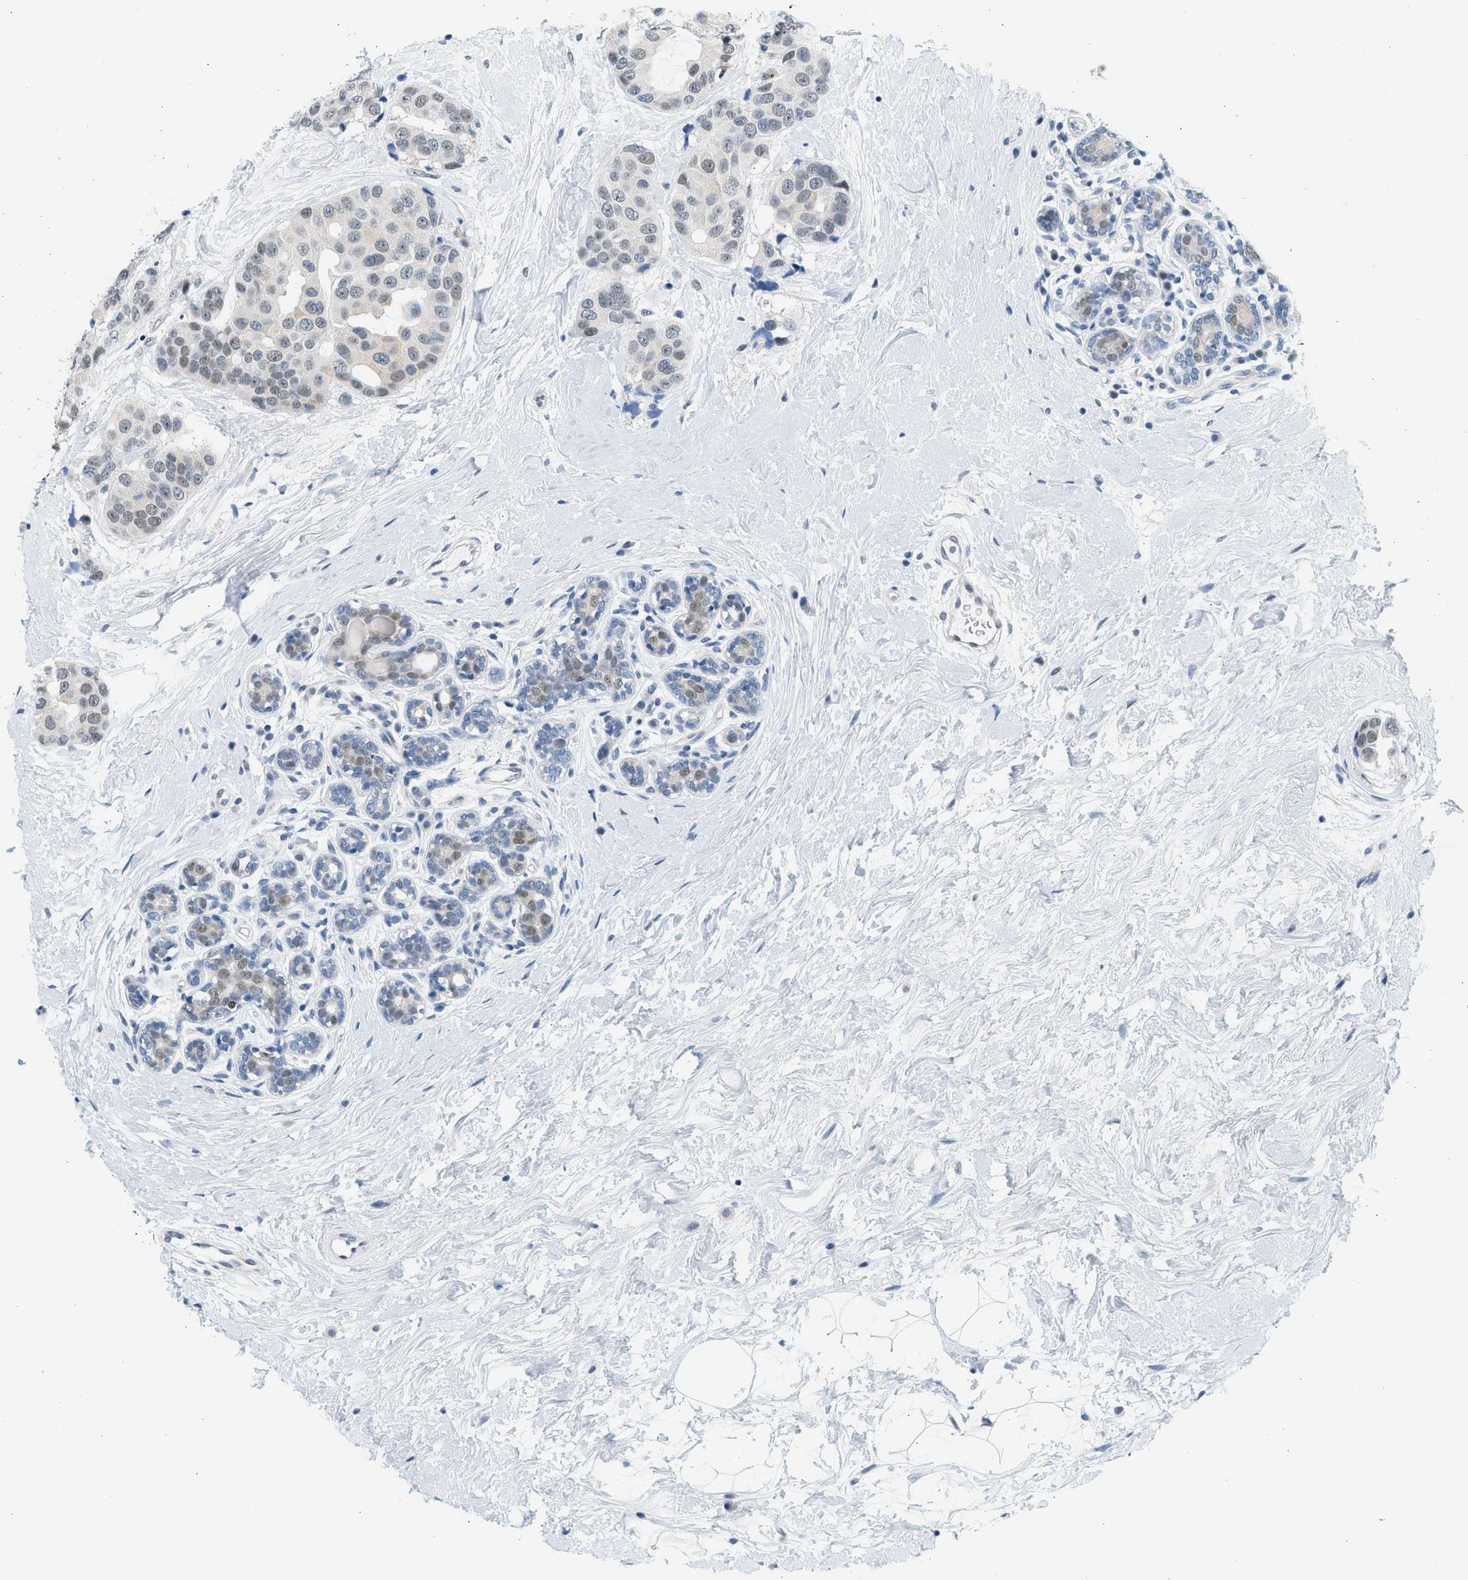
{"staining": {"intensity": "weak", "quantity": "<25%", "location": "nuclear"}, "tissue": "breast cancer", "cell_type": "Tumor cells", "image_type": "cancer", "snomed": [{"axis": "morphology", "description": "Normal tissue, NOS"}, {"axis": "morphology", "description": "Duct carcinoma"}, {"axis": "topography", "description": "Breast"}], "caption": "High power microscopy photomicrograph of an immunohistochemistry (IHC) micrograph of invasive ductal carcinoma (breast), revealing no significant staining in tumor cells.", "gene": "HIPK1", "patient": {"sex": "female", "age": 39}}